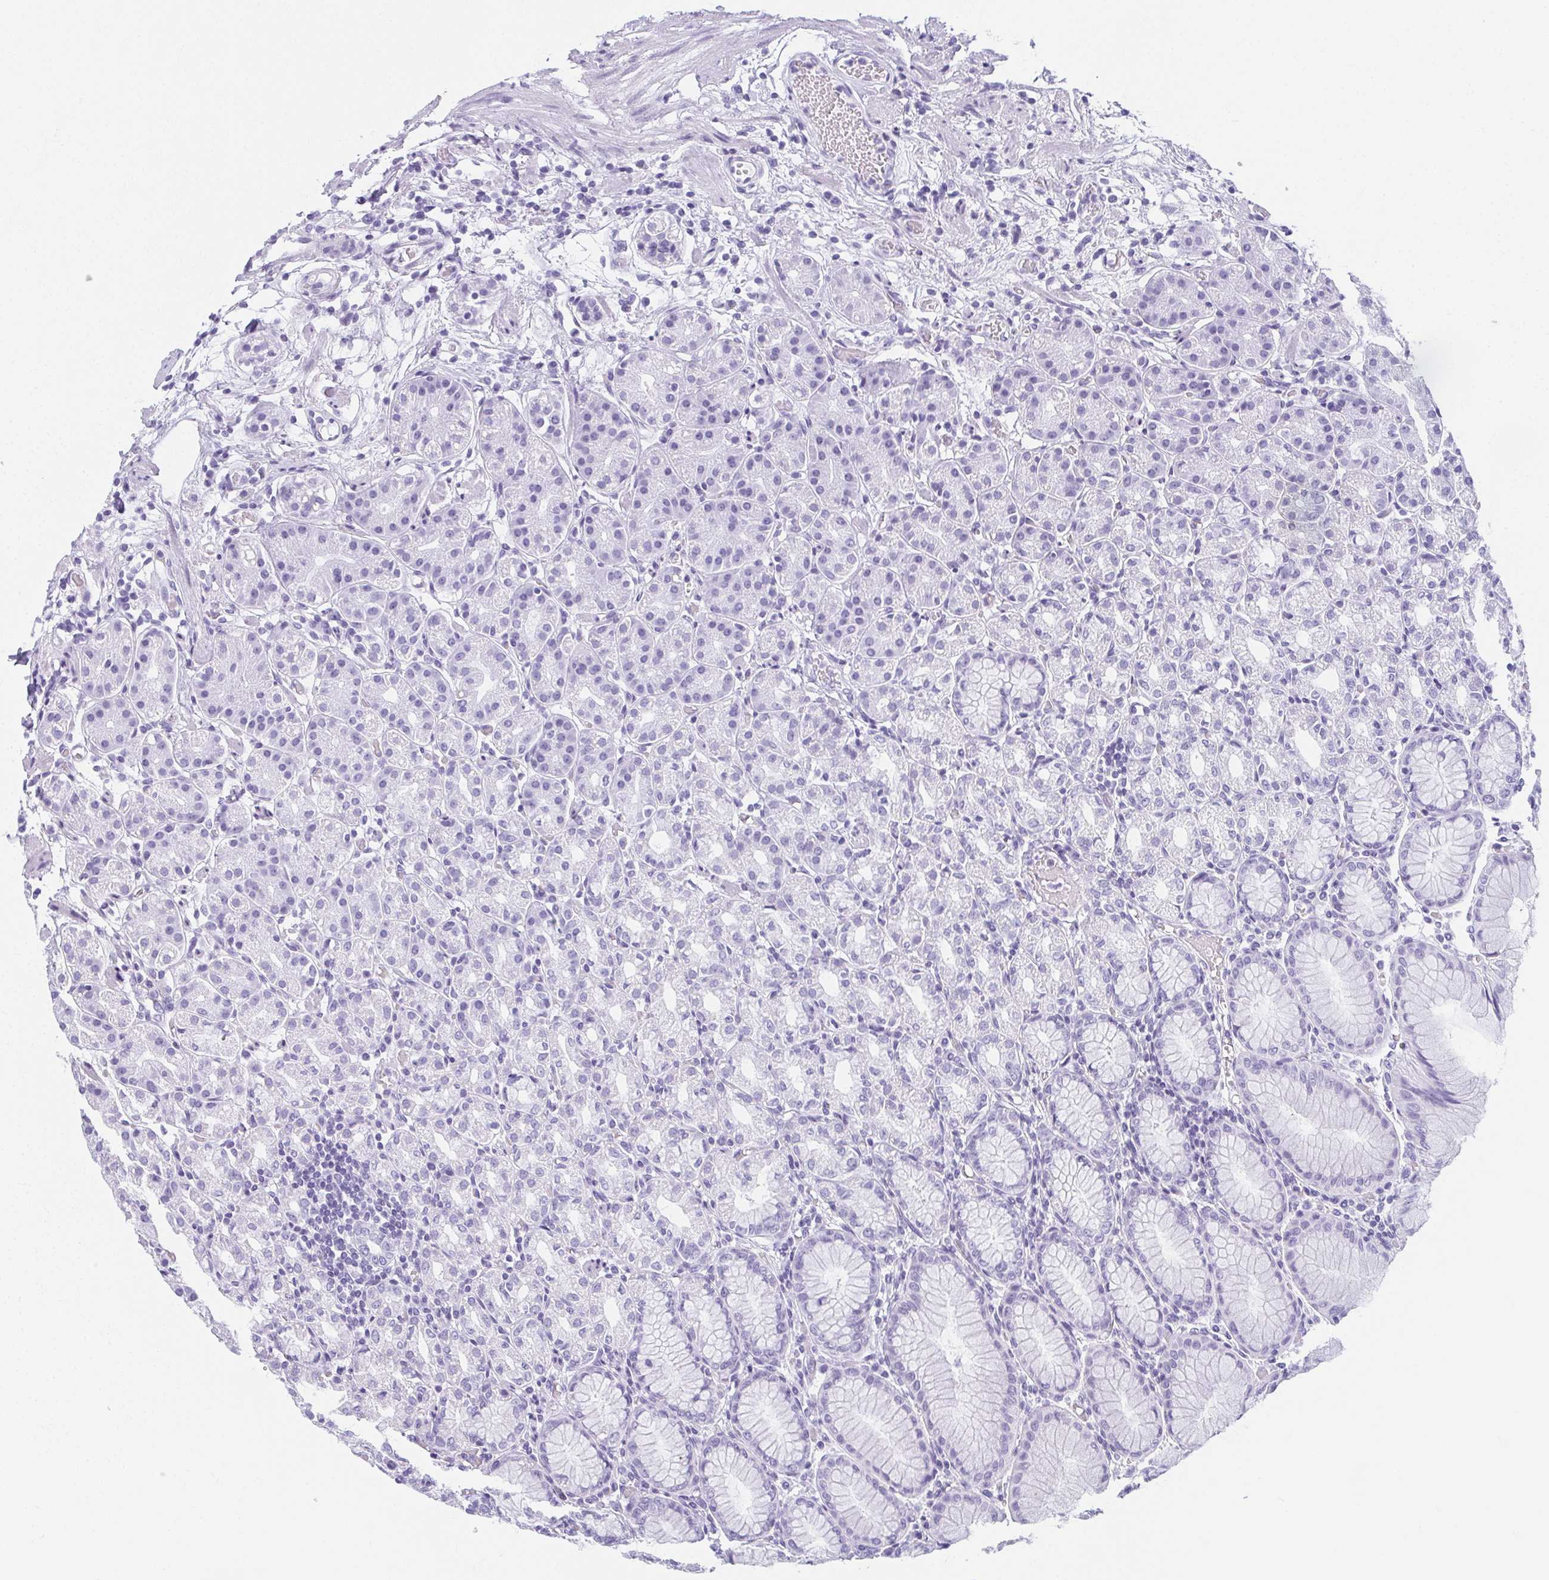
{"staining": {"intensity": "negative", "quantity": "none", "location": "none"}, "tissue": "stomach", "cell_type": "Glandular cells", "image_type": "normal", "snomed": [{"axis": "morphology", "description": "Normal tissue, NOS"}, {"axis": "topography", "description": "Stomach"}], "caption": "The immunohistochemistry micrograph has no significant positivity in glandular cells of stomach.", "gene": "MOBP", "patient": {"sex": "female", "age": 57}}